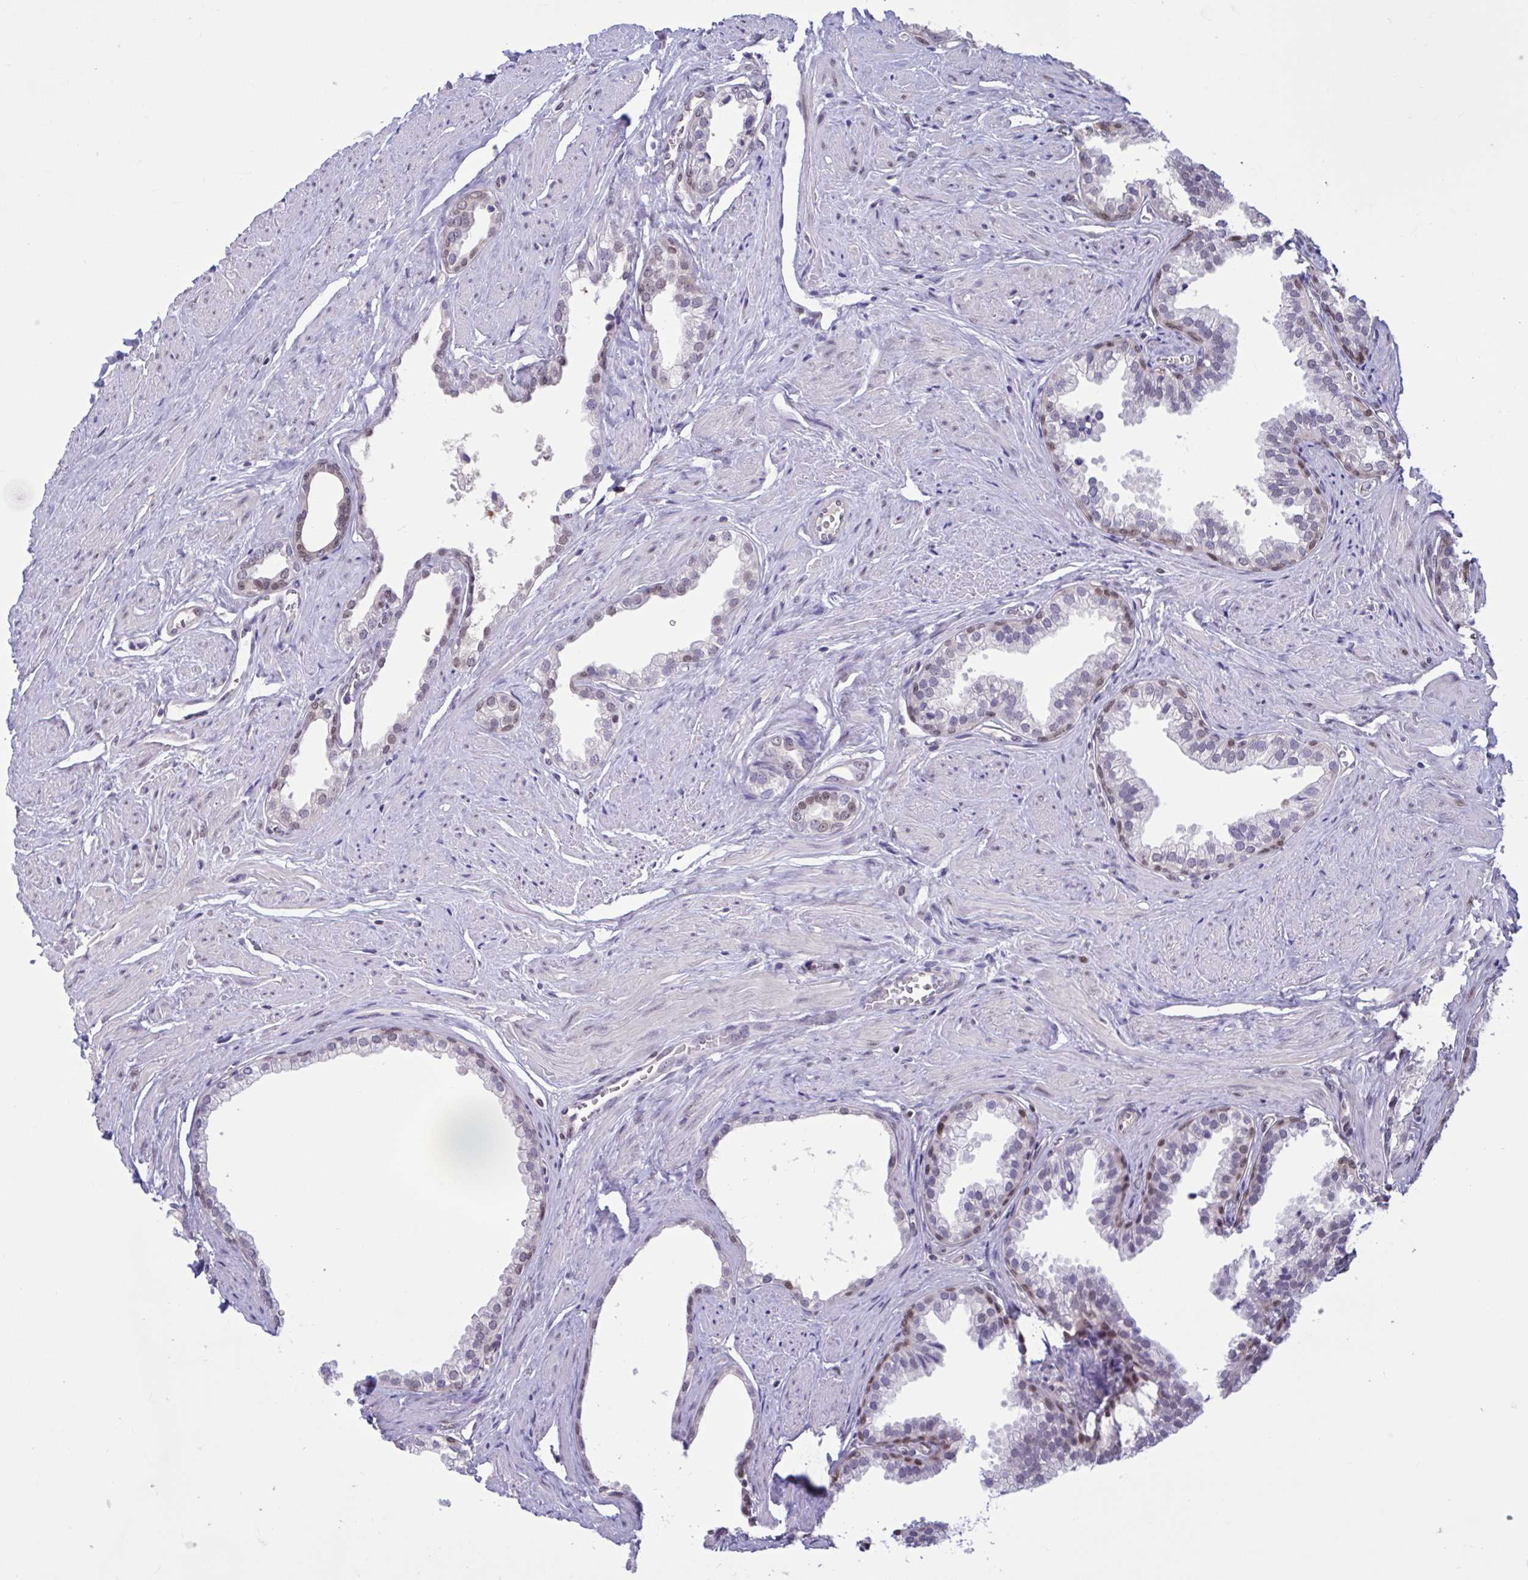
{"staining": {"intensity": "moderate", "quantity": "<25%", "location": "nuclear"}, "tissue": "prostate", "cell_type": "Glandular cells", "image_type": "normal", "snomed": [{"axis": "morphology", "description": "Normal tissue, NOS"}, {"axis": "topography", "description": "Prostate"}, {"axis": "topography", "description": "Peripheral nerve tissue"}], "caption": "This micrograph reveals unremarkable prostate stained with immunohistochemistry (IHC) to label a protein in brown. The nuclear of glandular cells show moderate positivity for the protein. Nuclei are counter-stained blue.", "gene": "RBL1", "patient": {"sex": "male", "age": 55}}